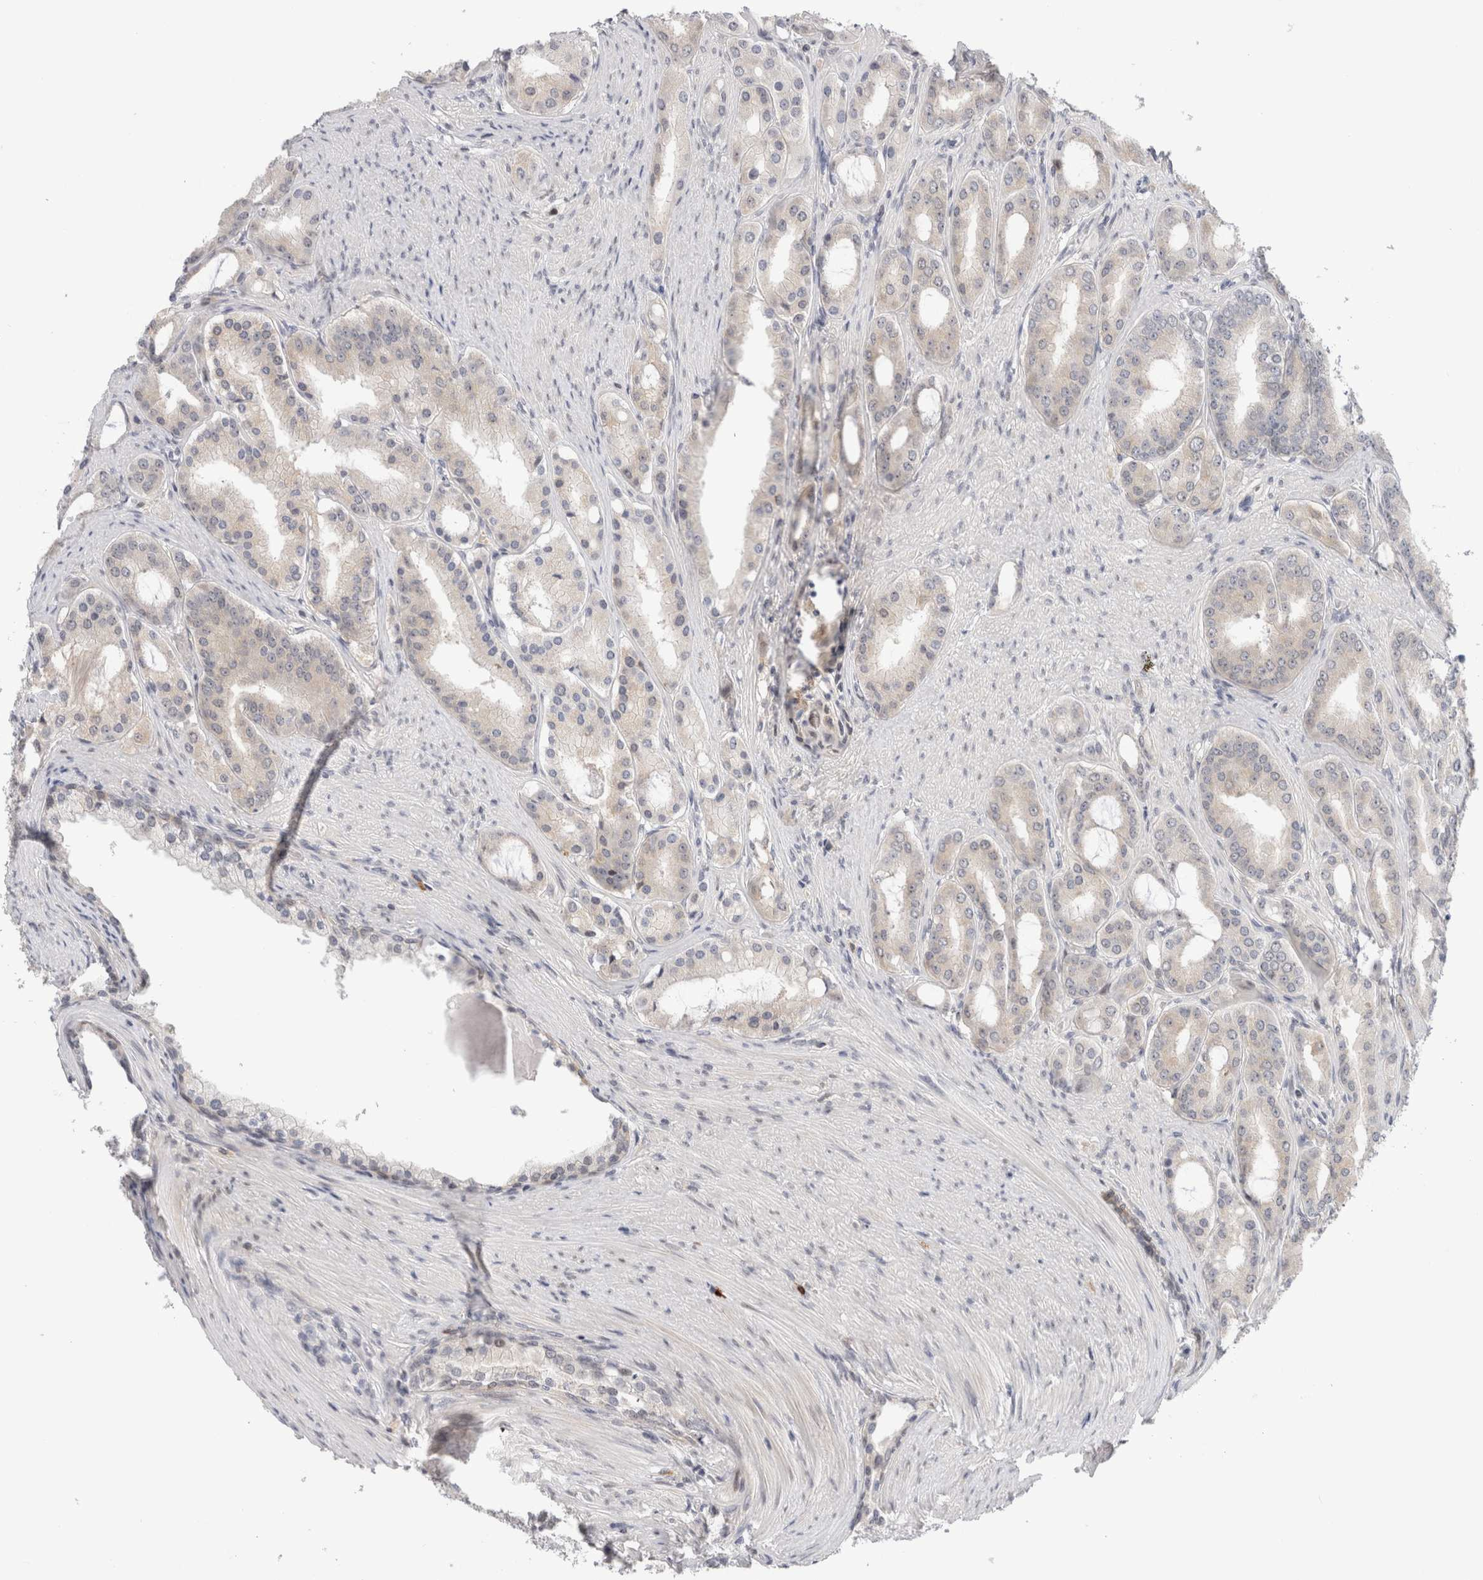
{"staining": {"intensity": "negative", "quantity": "none", "location": "none"}, "tissue": "prostate cancer", "cell_type": "Tumor cells", "image_type": "cancer", "snomed": [{"axis": "morphology", "description": "Adenocarcinoma, High grade"}, {"axis": "topography", "description": "Prostate"}], "caption": "Tumor cells are negative for brown protein staining in prostate high-grade adenocarcinoma. (DAB immunohistochemistry, high magnification).", "gene": "ZNF521", "patient": {"sex": "male", "age": 60}}